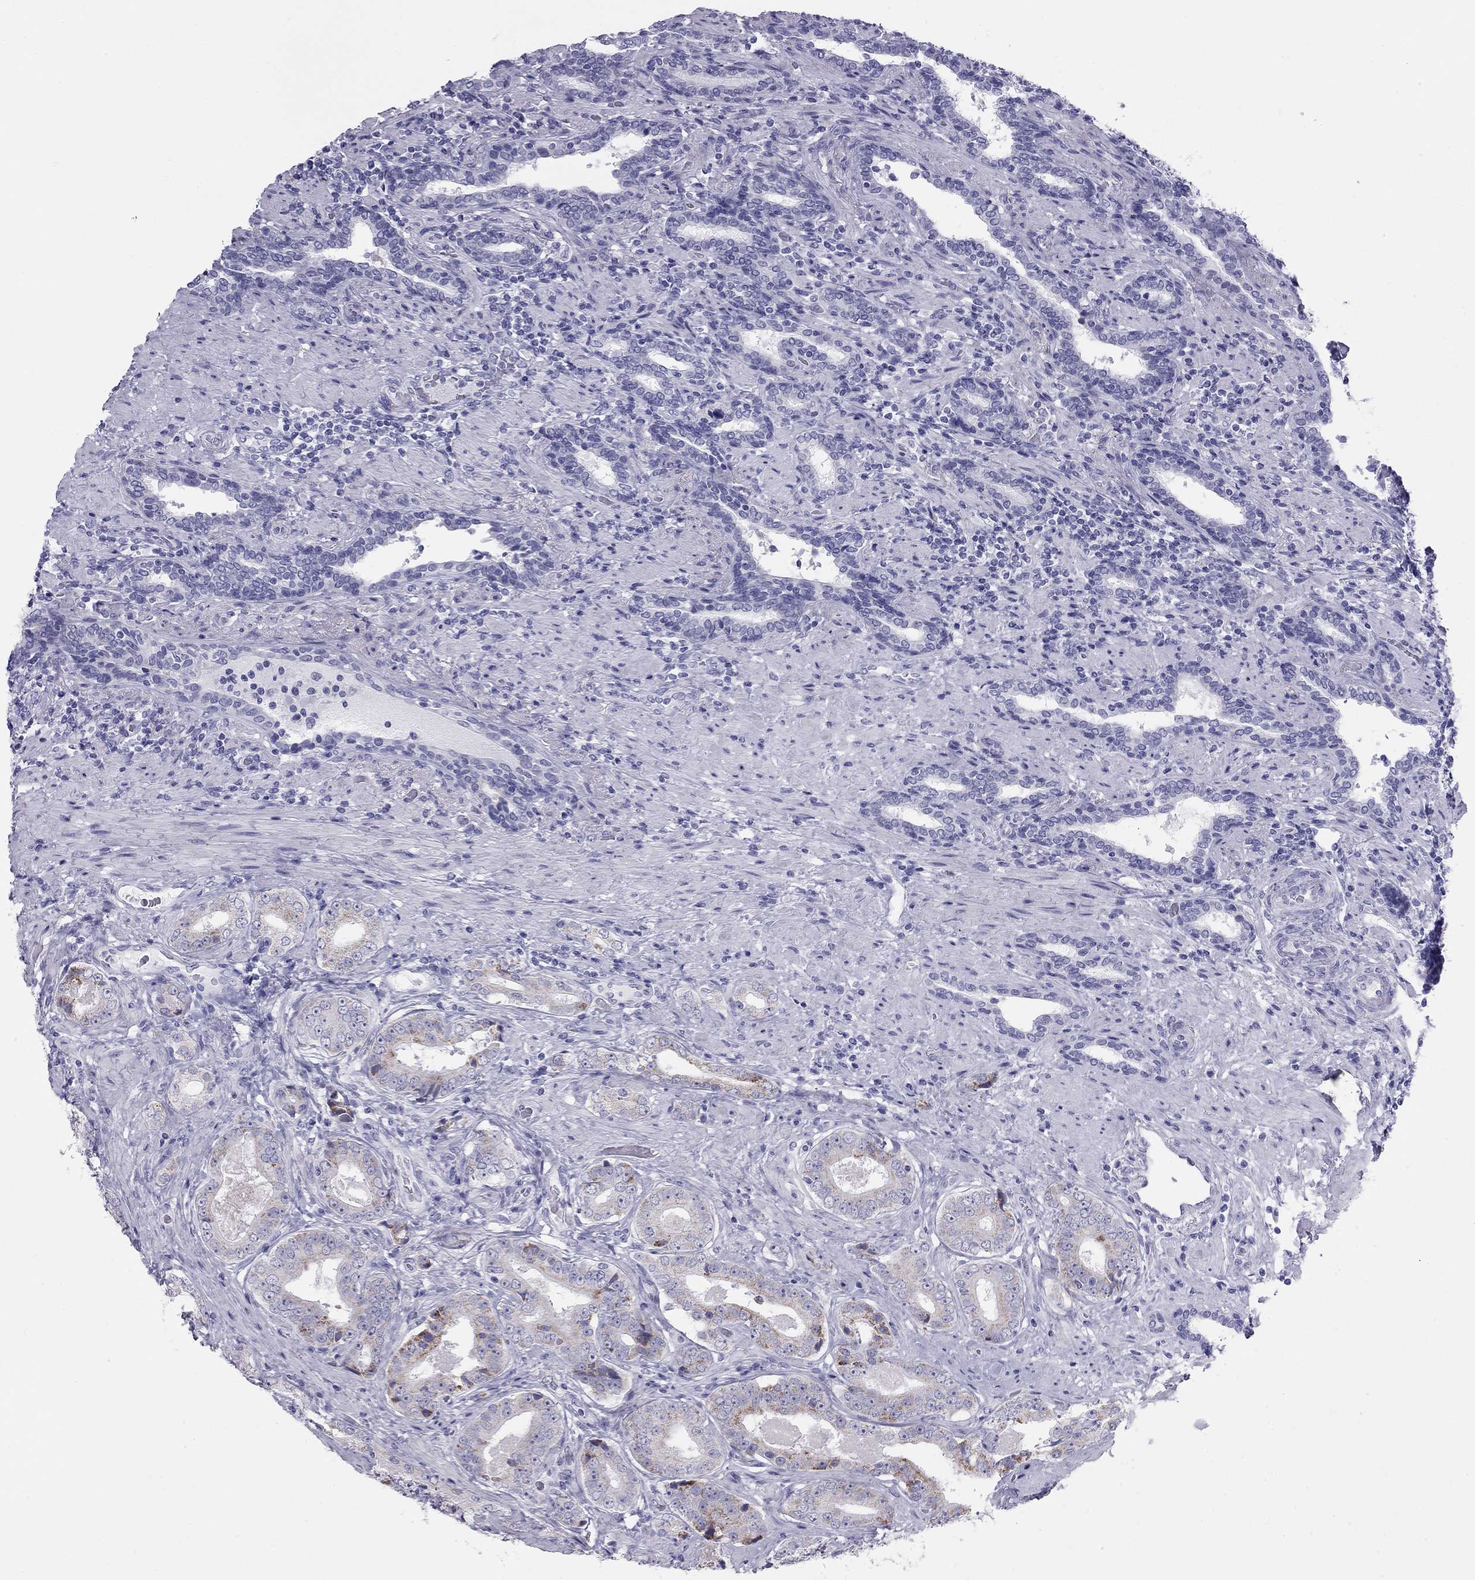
{"staining": {"intensity": "moderate", "quantity": "<25%", "location": "cytoplasmic/membranous"}, "tissue": "prostate cancer", "cell_type": "Tumor cells", "image_type": "cancer", "snomed": [{"axis": "morphology", "description": "Adenocarcinoma, Low grade"}, {"axis": "topography", "description": "Prostate and seminal vesicle, NOS"}], "caption": "Immunohistochemical staining of prostate adenocarcinoma (low-grade) shows moderate cytoplasmic/membranous protein staining in approximately <25% of tumor cells. (DAB (3,3'-diaminobenzidine) IHC with brightfield microscopy, high magnification).", "gene": "TRPM3", "patient": {"sex": "male", "age": 61}}